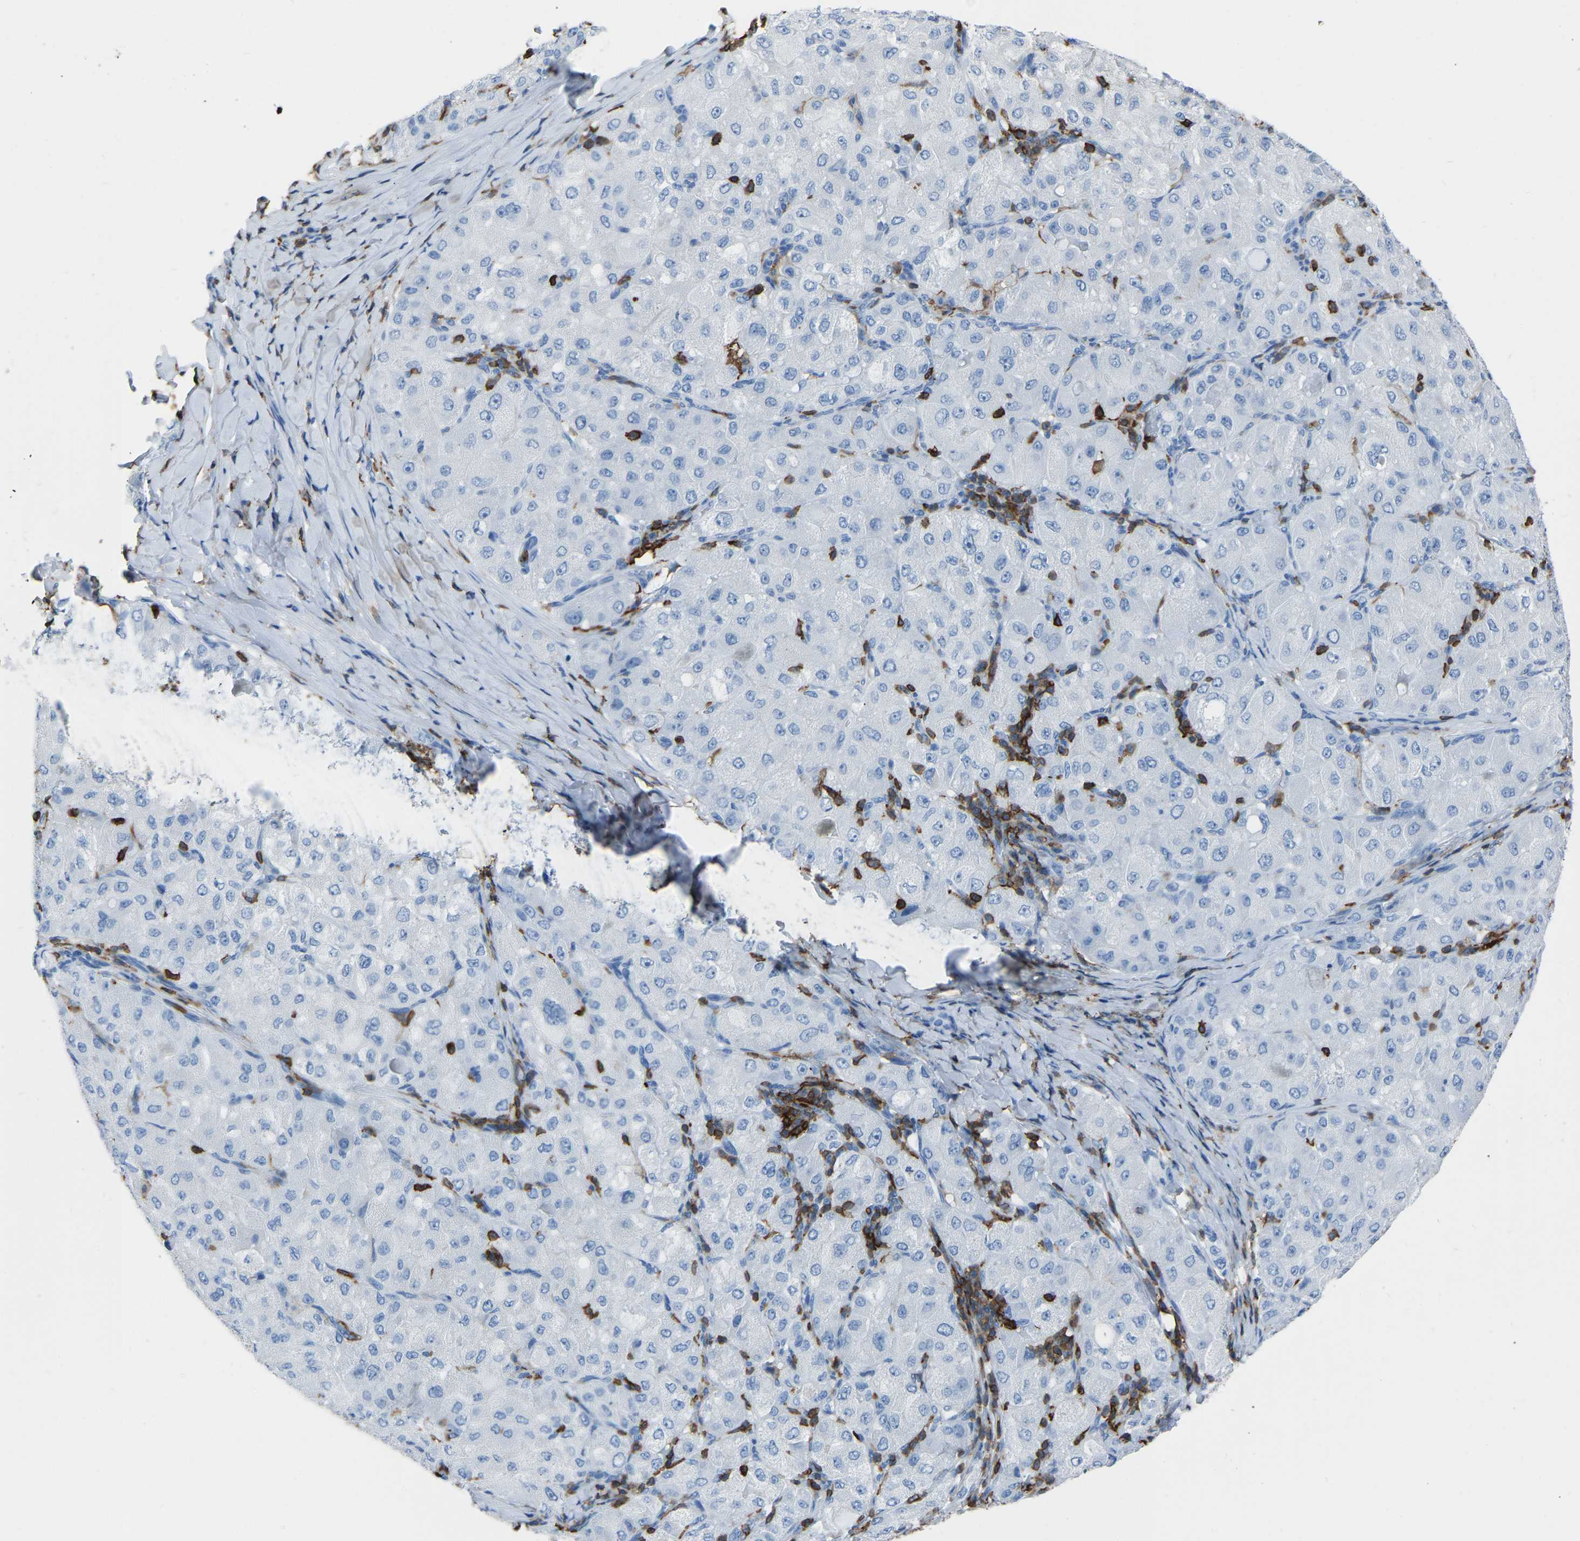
{"staining": {"intensity": "negative", "quantity": "none", "location": "none"}, "tissue": "liver cancer", "cell_type": "Tumor cells", "image_type": "cancer", "snomed": [{"axis": "morphology", "description": "Carcinoma, Hepatocellular, NOS"}, {"axis": "topography", "description": "Liver"}], "caption": "The photomicrograph demonstrates no staining of tumor cells in liver cancer. The staining was performed using DAB to visualize the protein expression in brown, while the nuclei were stained in blue with hematoxylin (Magnification: 20x).", "gene": "LSP1", "patient": {"sex": "male", "age": 80}}